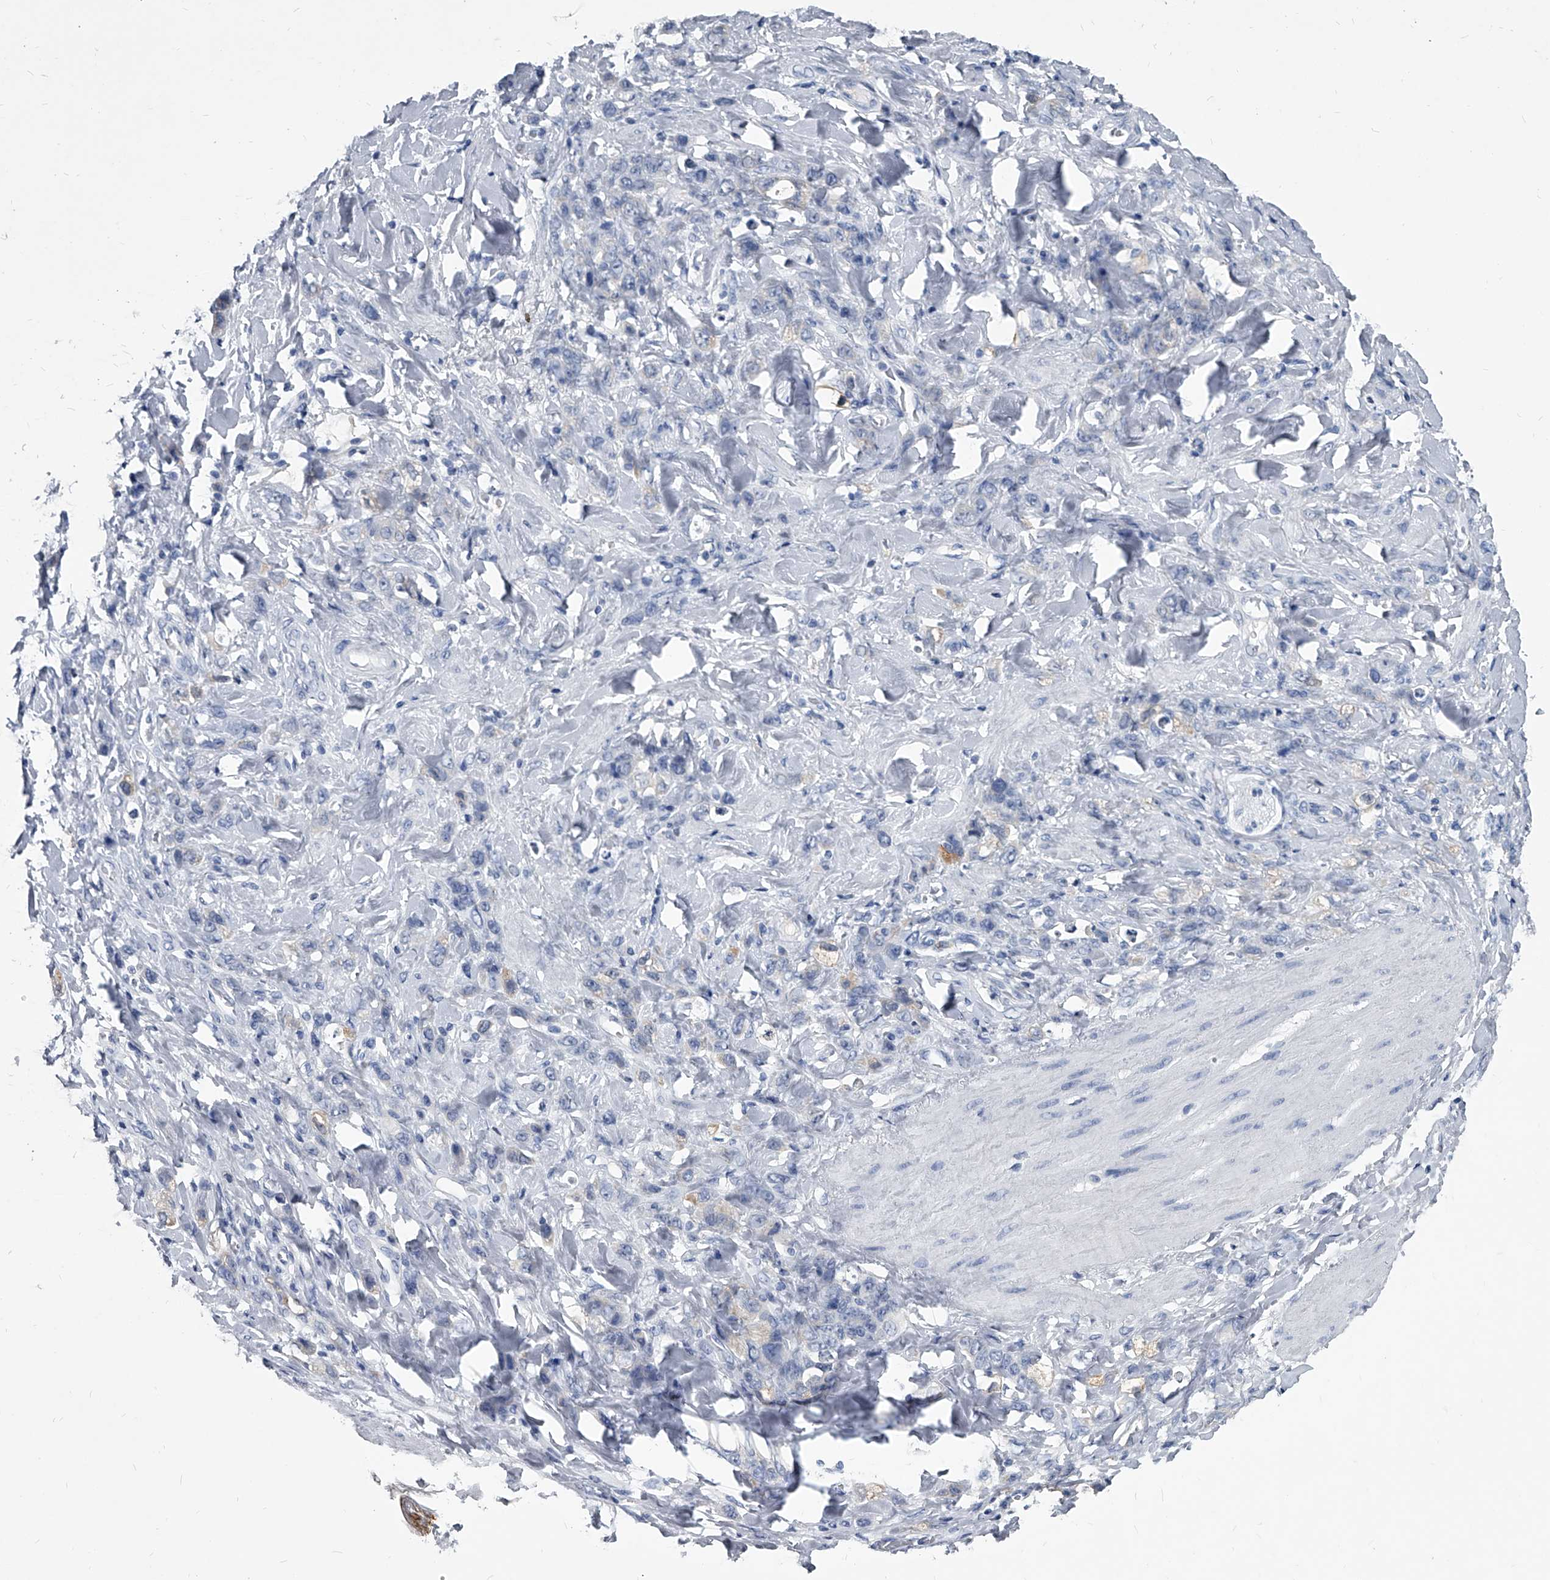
{"staining": {"intensity": "negative", "quantity": "none", "location": "none"}, "tissue": "stomach cancer", "cell_type": "Tumor cells", "image_type": "cancer", "snomed": [{"axis": "morphology", "description": "Normal tissue, NOS"}, {"axis": "morphology", "description": "Adenocarcinoma, NOS"}, {"axis": "topography", "description": "Stomach"}], "caption": "Photomicrograph shows no protein positivity in tumor cells of stomach cancer (adenocarcinoma) tissue. (Brightfield microscopy of DAB (3,3'-diaminobenzidine) IHC at high magnification).", "gene": "BCAS1", "patient": {"sex": "male", "age": 82}}